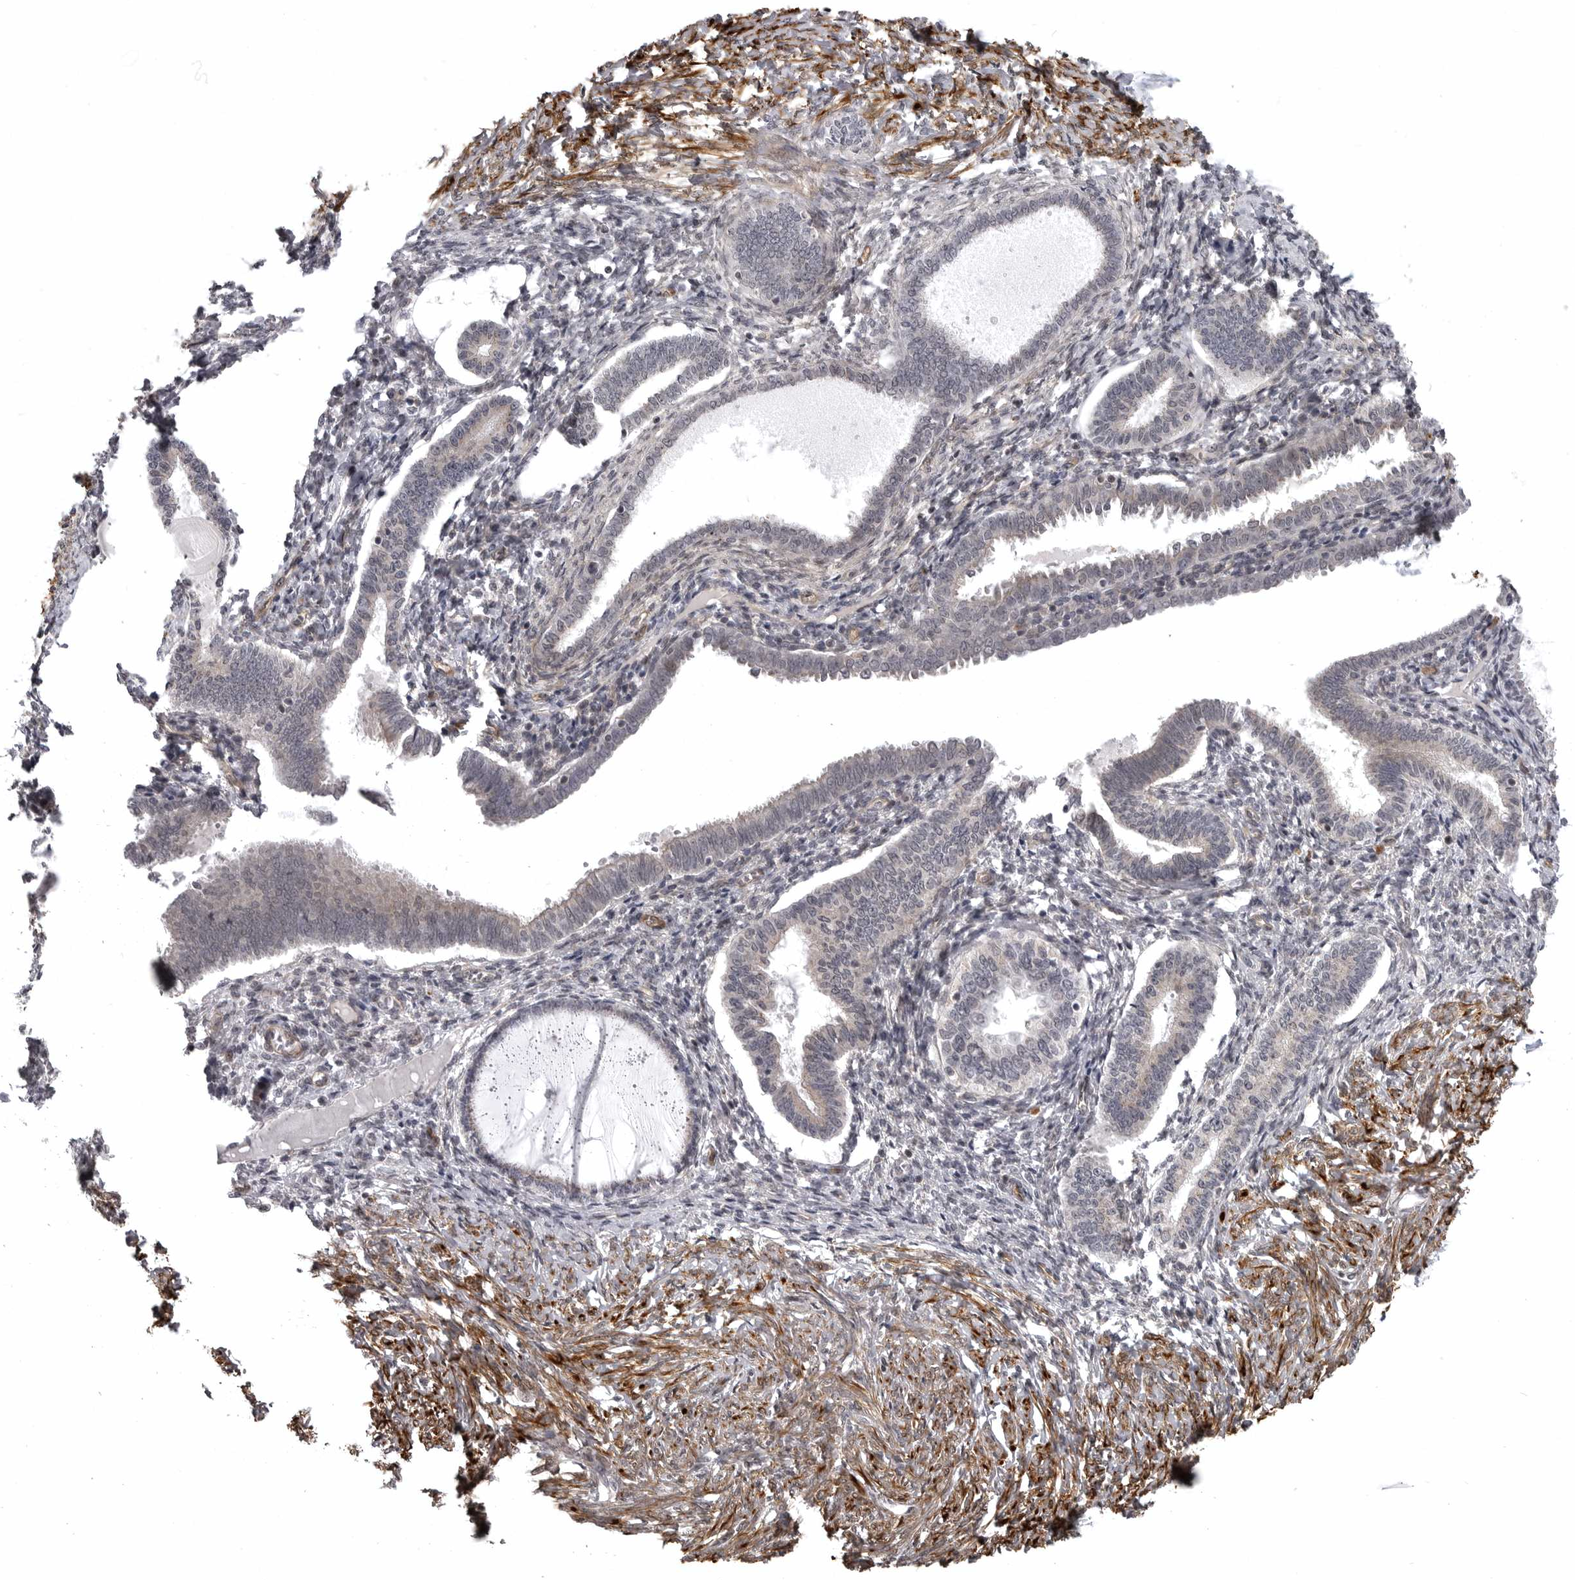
{"staining": {"intensity": "weak", "quantity": "25%-75%", "location": "cytoplasmic/membranous,nuclear"}, "tissue": "endometrium", "cell_type": "Cells in endometrial stroma", "image_type": "normal", "snomed": [{"axis": "morphology", "description": "Normal tissue, NOS"}, {"axis": "topography", "description": "Endometrium"}], "caption": "DAB immunohistochemical staining of normal endometrium shows weak cytoplasmic/membranous,nuclear protein expression in approximately 25%-75% of cells in endometrial stroma.", "gene": "SNX16", "patient": {"sex": "female", "age": 77}}